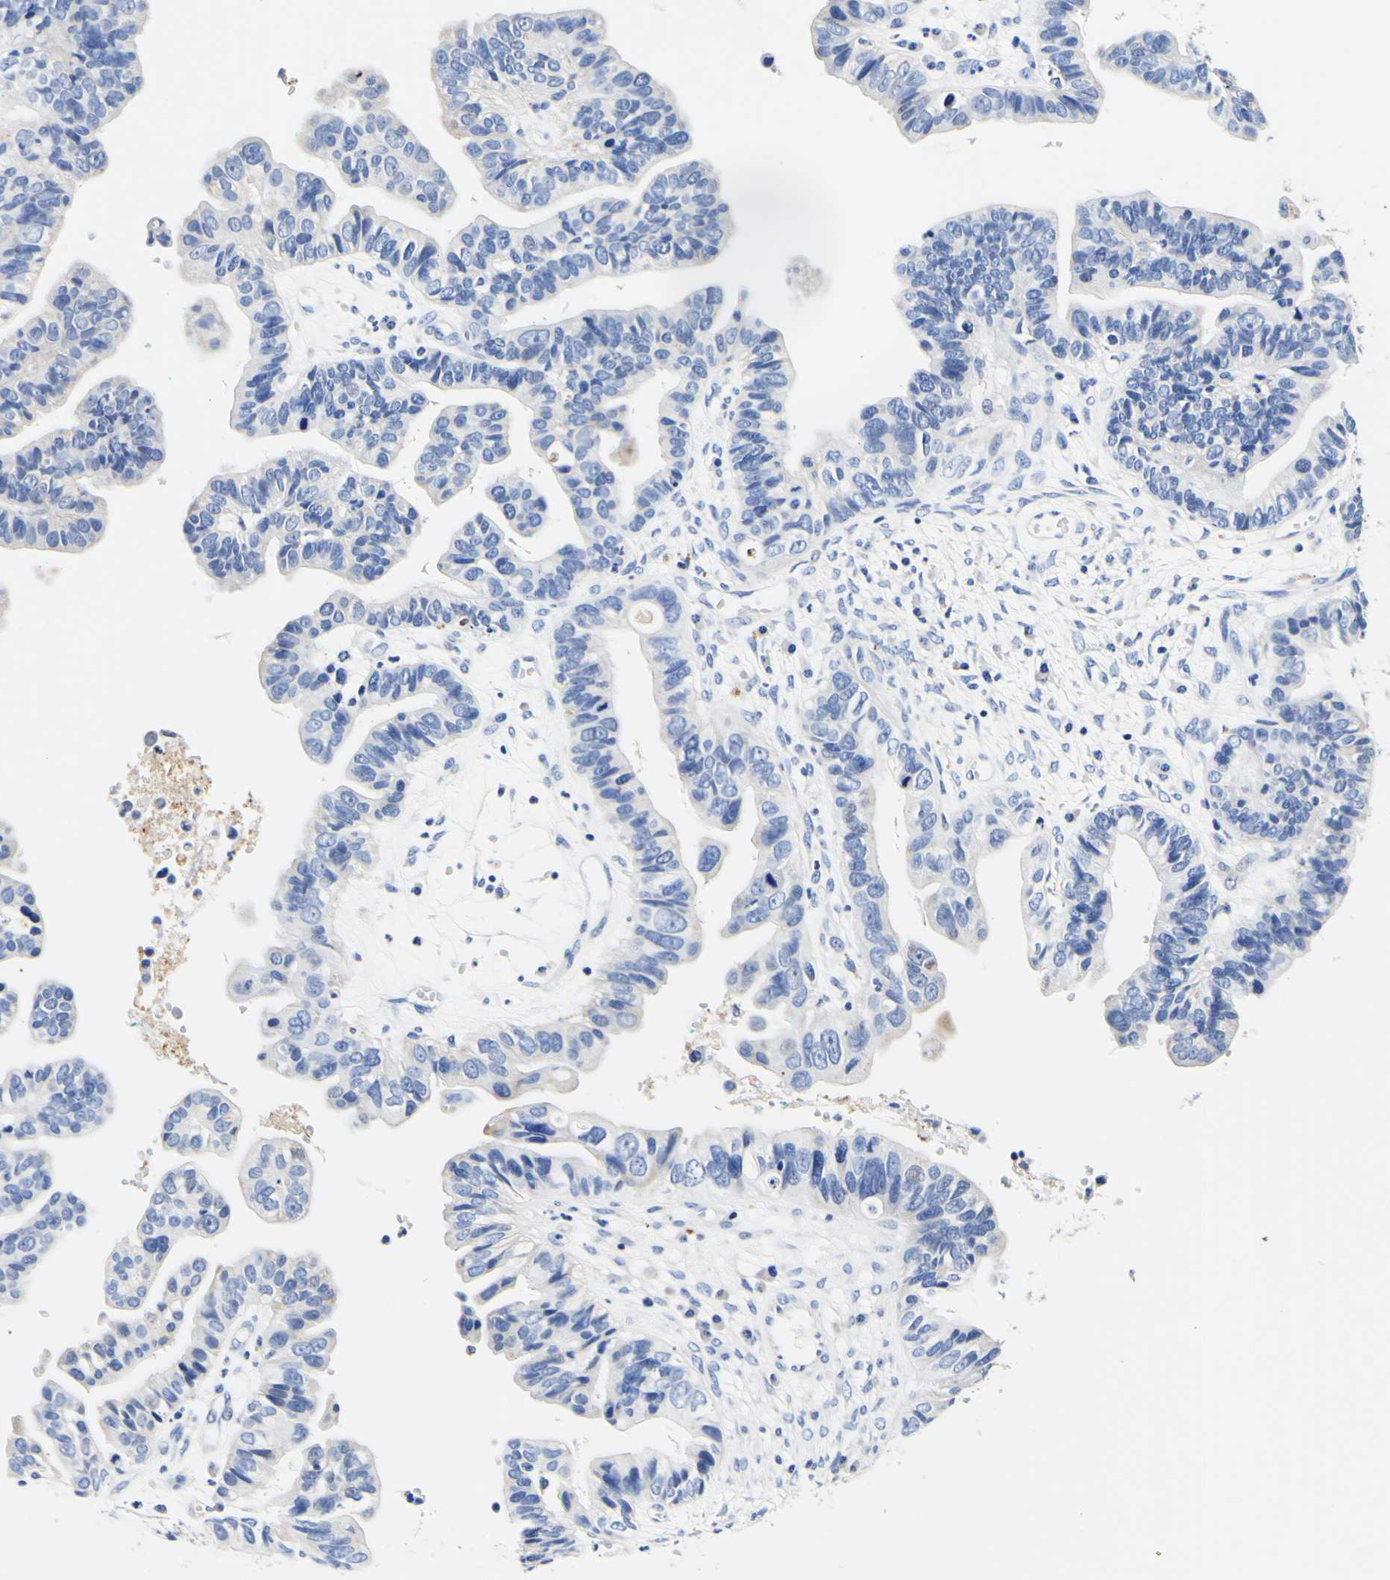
{"staining": {"intensity": "negative", "quantity": "none", "location": "none"}, "tissue": "ovarian cancer", "cell_type": "Tumor cells", "image_type": "cancer", "snomed": [{"axis": "morphology", "description": "Cystadenocarcinoma, serous, NOS"}, {"axis": "topography", "description": "Ovary"}], "caption": "Immunohistochemistry (IHC) of ovarian serous cystadenocarcinoma reveals no staining in tumor cells.", "gene": "CAMK4", "patient": {"sex": "female", "age": 56}}